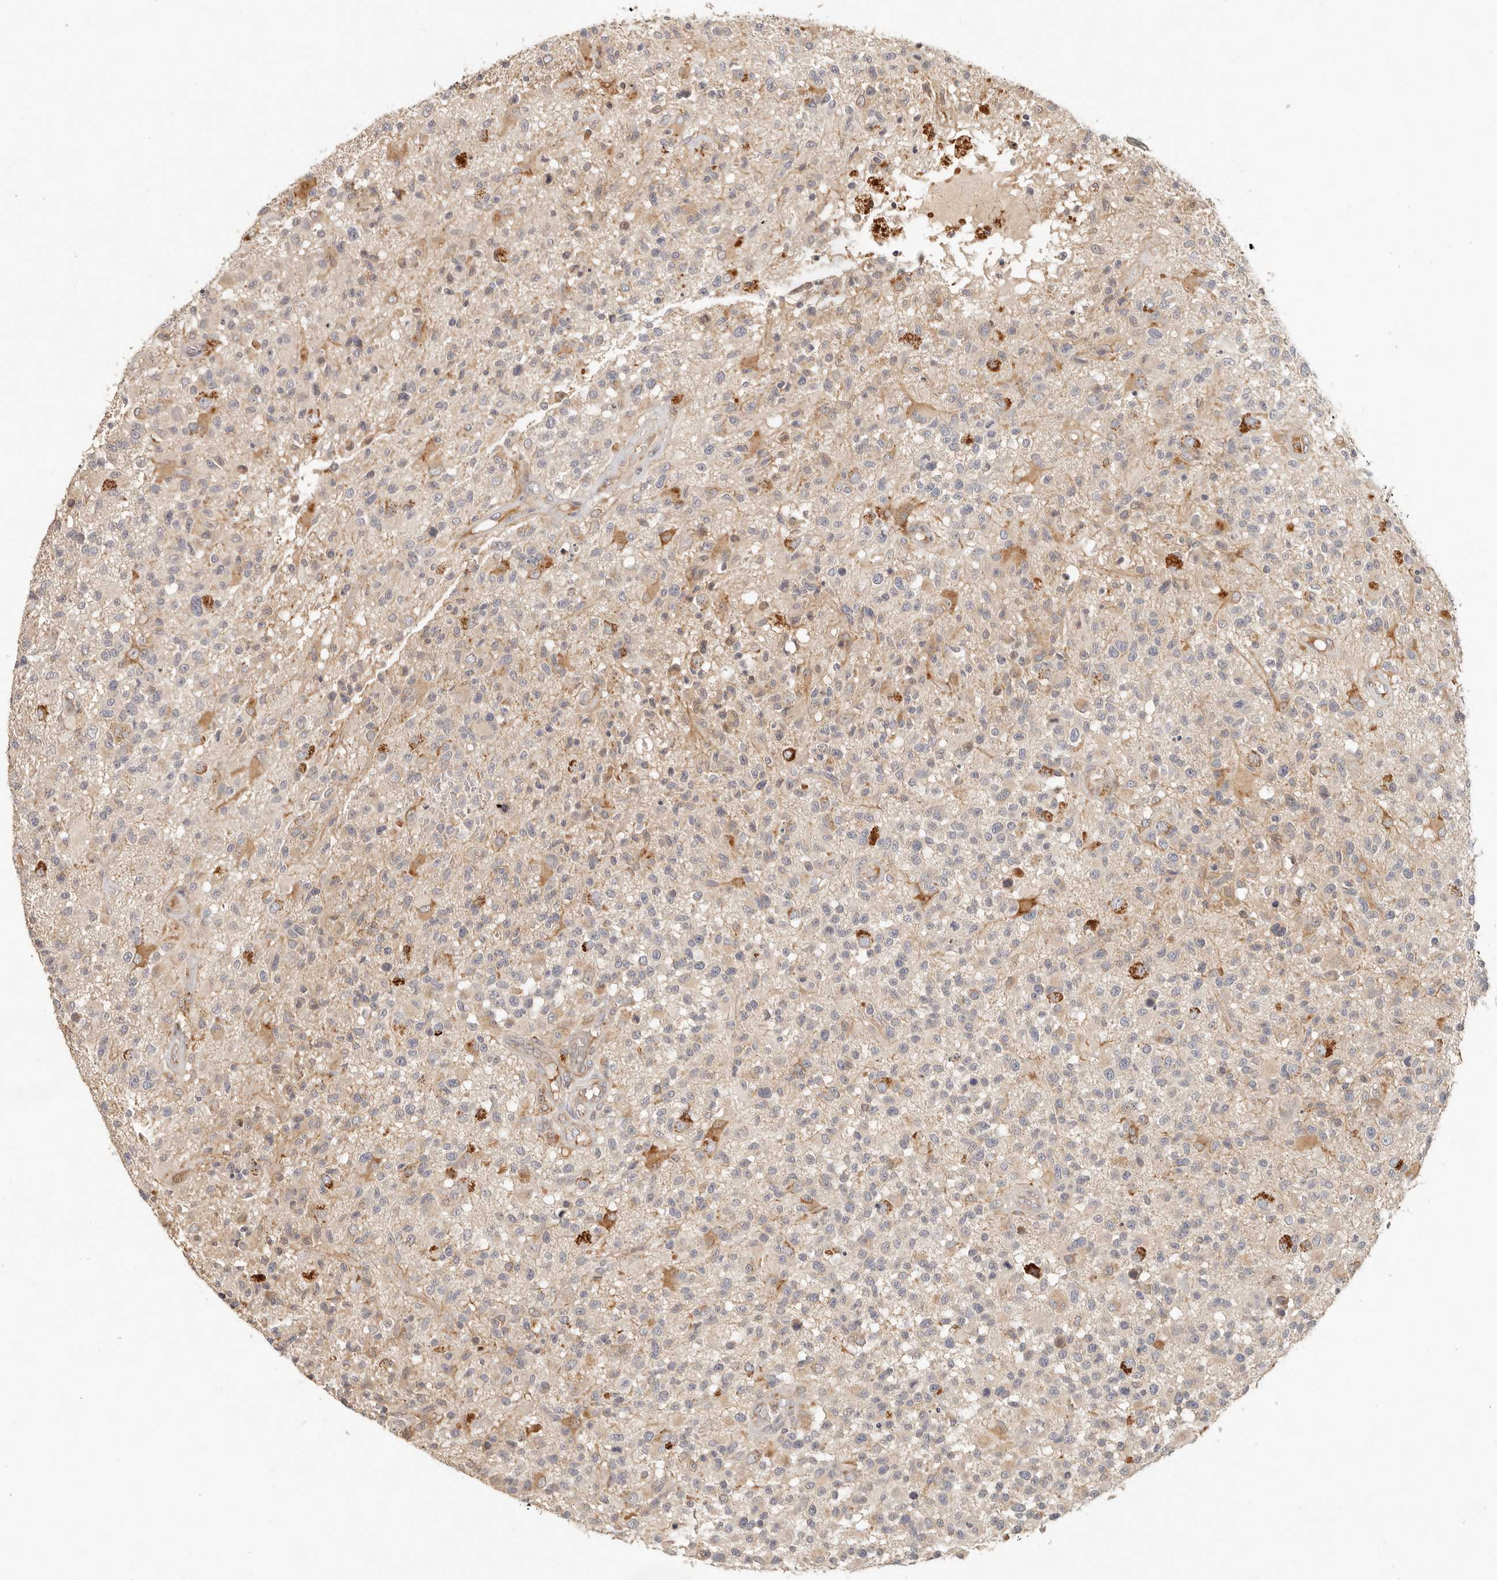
{"staining": {"intensity": "weak", "quantity": "<25%", "location": "cytoplasmic/membranous"}, "tissue": "glioma", "cell_type": "Tumor cells", "image_type": "cancer", "snomed": [{"axis": "morphology", "description": "Glioma, malignant, High grade"}, {"axis": "morphology", "description": "Glioblastoma, NOS"}, {"axis": "topography", "description": "Brain"}], "caption": "Tumor cells show no significant expression in glioma.", "gene": "ARHGEF10L", "patient": {"sex": "male", "age": 60}}